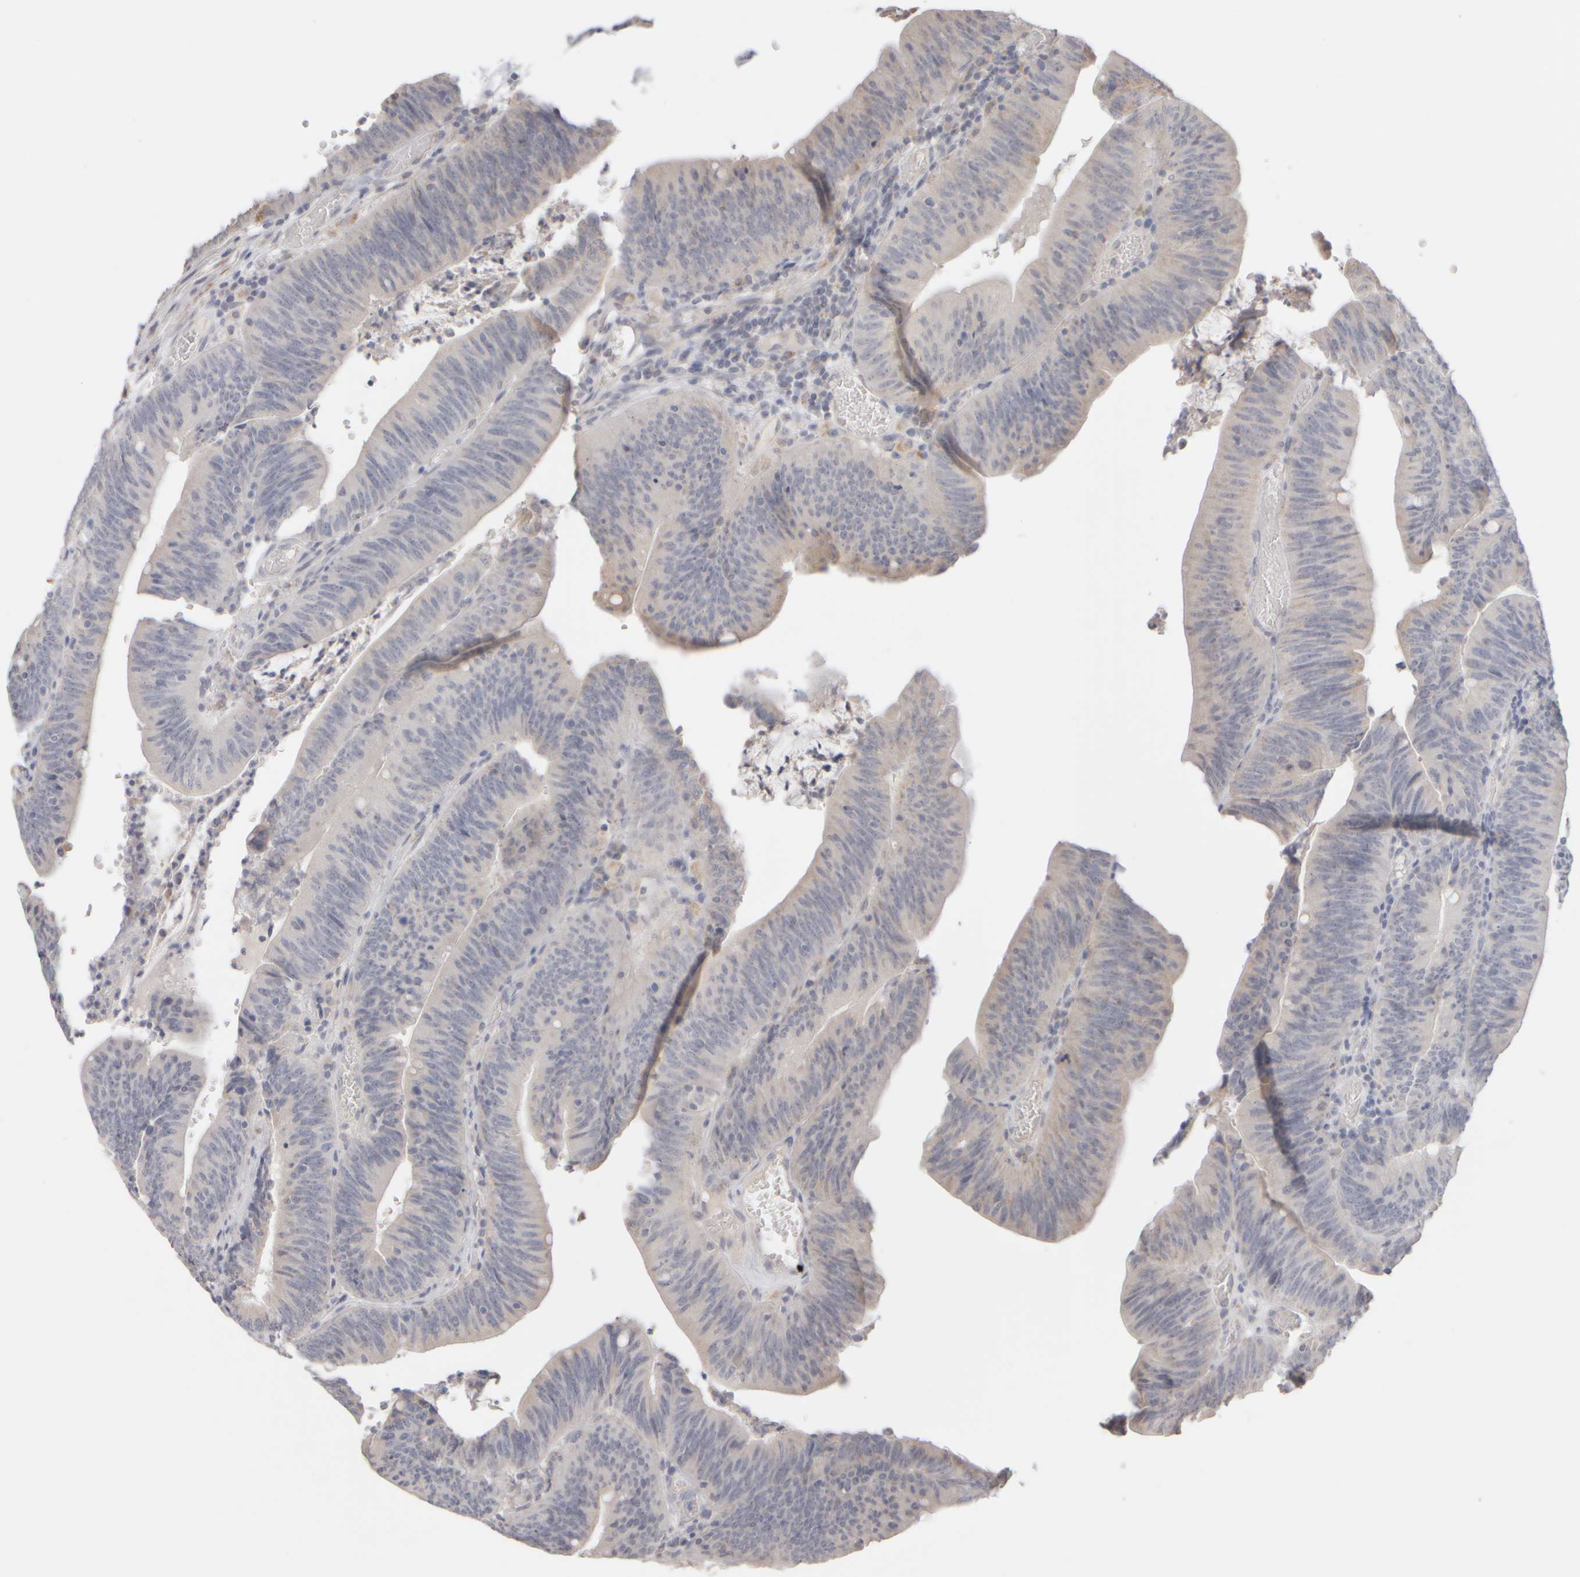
{"staining": {"intensity": "weak", "quantity": "<25%", "location": "cytoplasmic/membranous"}, "tissue": "colorectal cancer", "cell_type": "Tumor cells", "image_type": "cancer", "snomed": [{"axis": "morphology", "description": "Normal tissue, NOS"}, {"axis": "morphology", "description": "Adenocarcinoma, NOS"}, {"axis": "topography", "description": "Rectum"}], "caption": "IHC of colorectal cancer shows no staining in tumor cells. The staining is performed using DAB brown chromogen with nuclei counter-stained in using hematoxylin.", "gene": "ZNF112", "patient": {"sex": "female", "age": 66}}